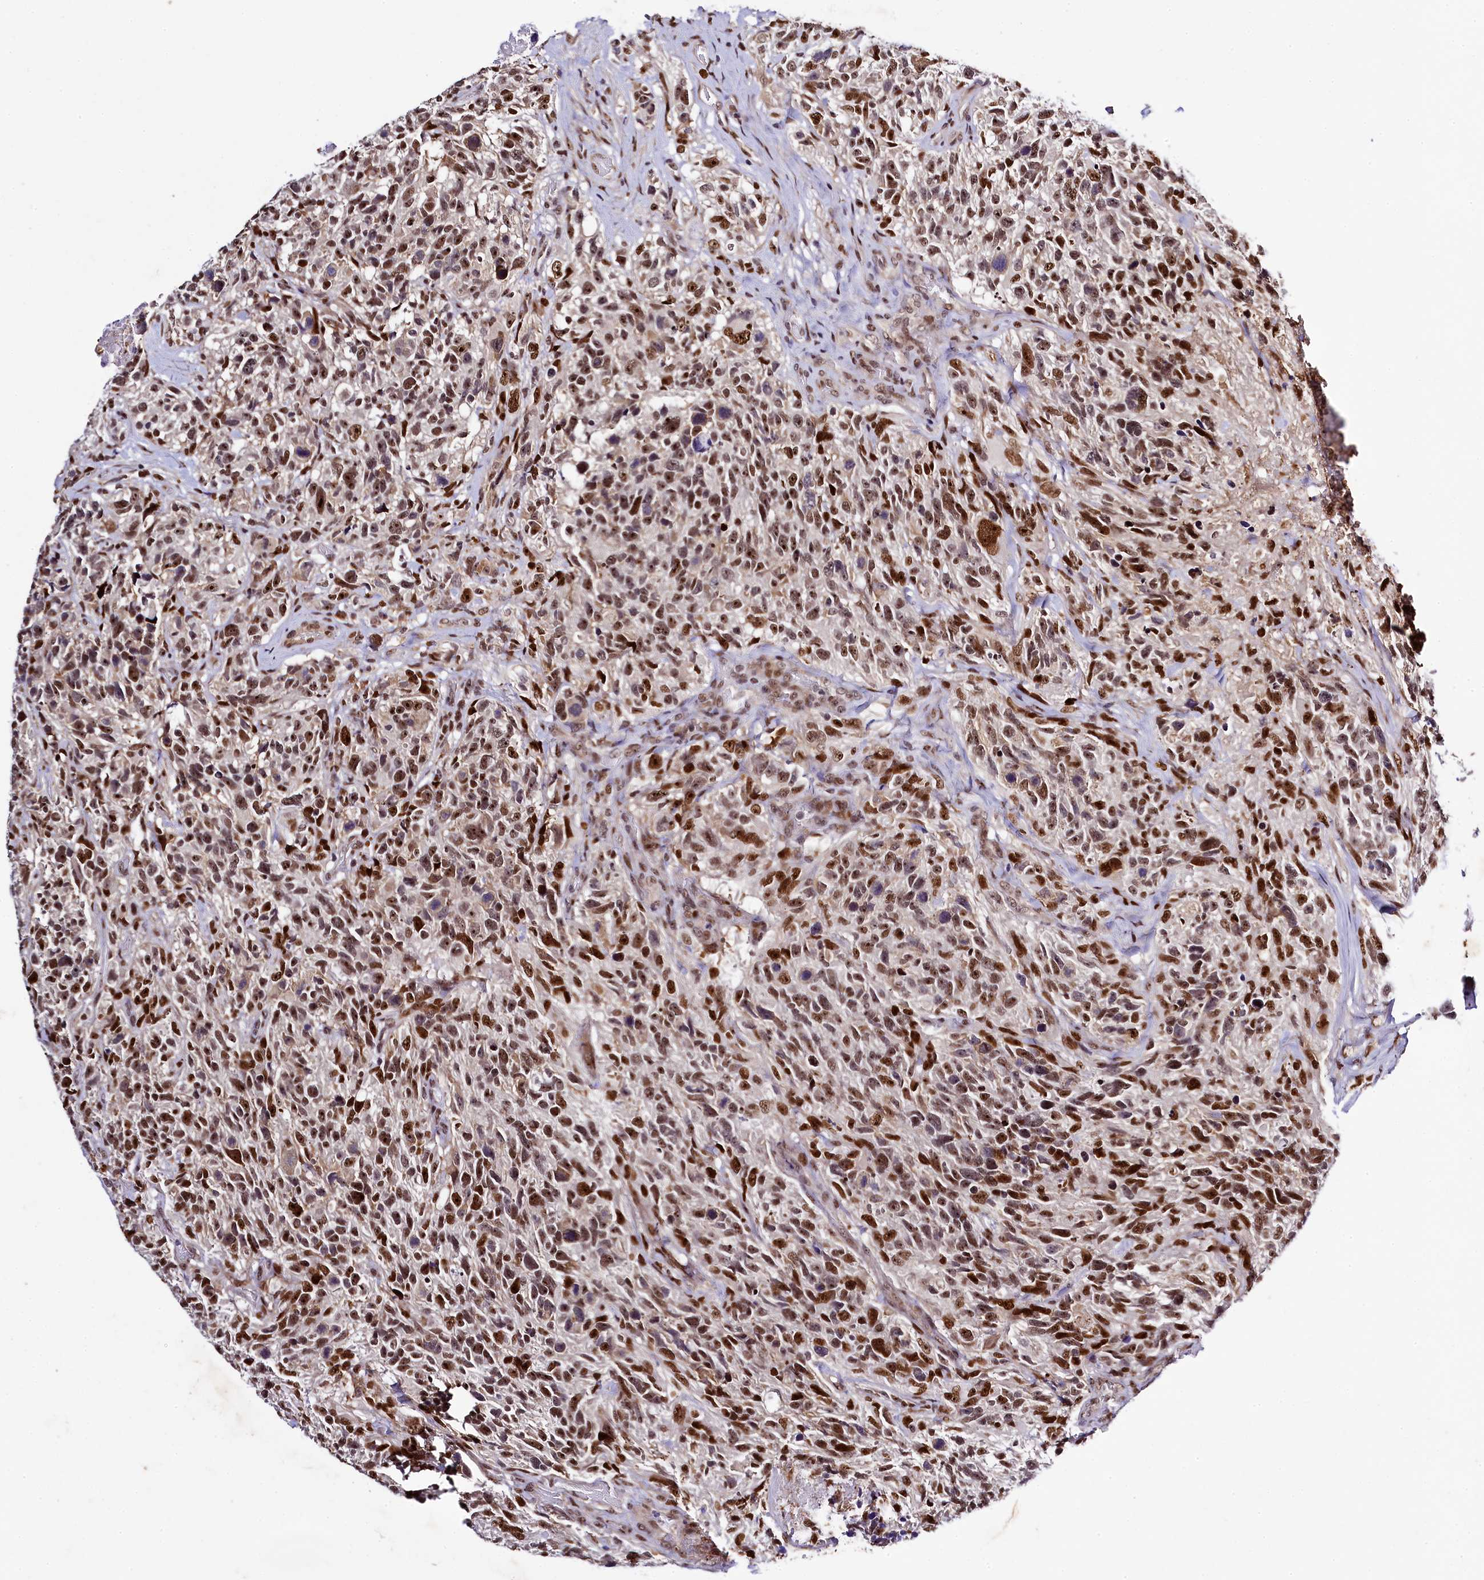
{"staining": {"intensity": "moderate", "quantity": ">75%", "location": "nuclear"}, "tissue": "glioma", "cell_type": "Tumor cells", "image_type": "cancer", "snomed": [{"axis": "morphology", "description": "Glioma, malignant, High grade"}, {"axis": "topography", "description": "Brain"}], "caption": "Immunohistochemical staining of malignant glioma (high-grade) reveals medium levels of moderate nuclear protein positivity in approximately >75% of tumor cells.", "gene": "SAMD10", "patient": {"sex": "male", "age": 69}}